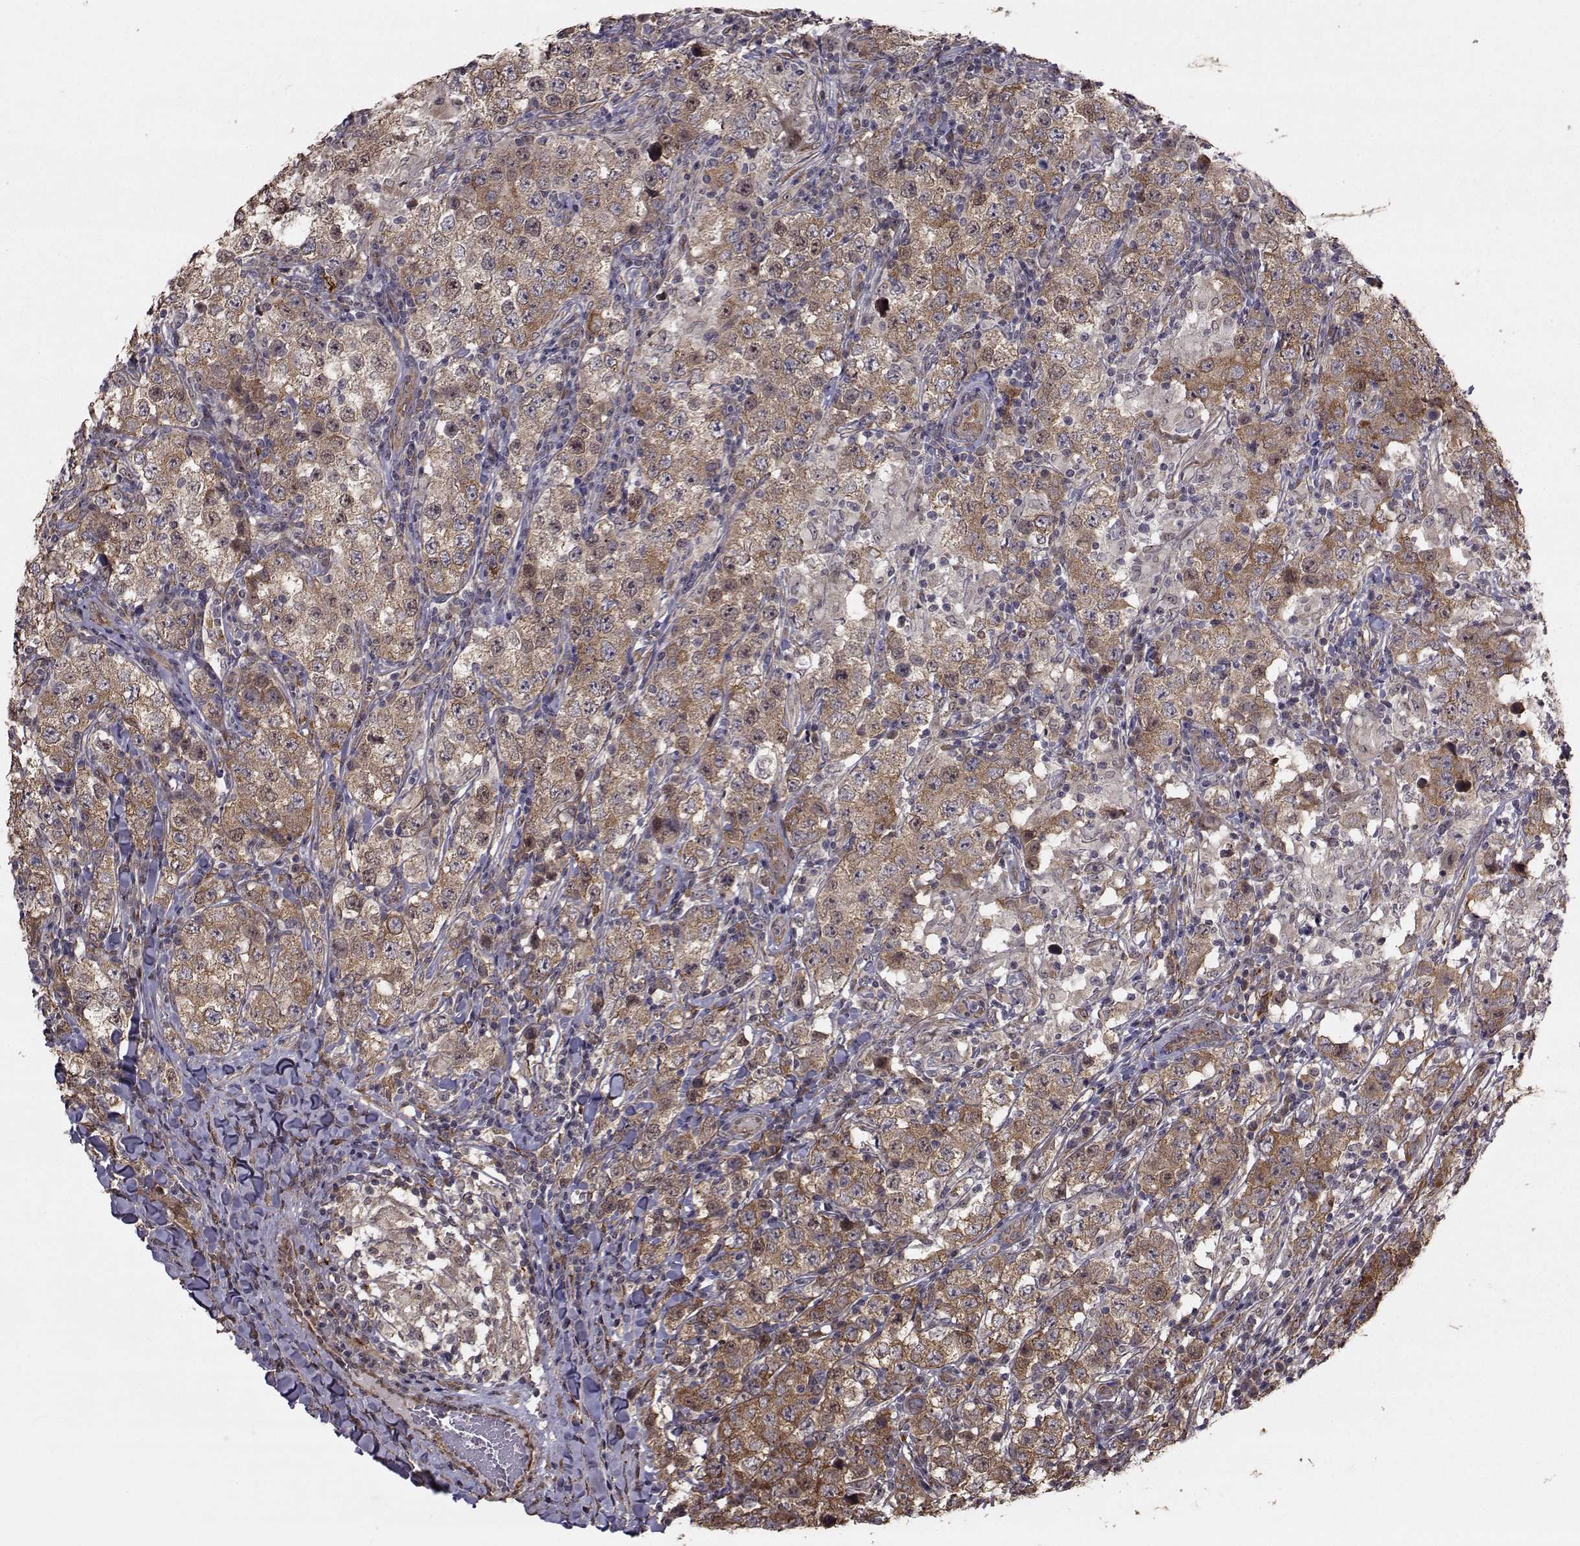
{"staining": {"intensity": "moderate", "quantity": ">75%", "location": "cytoplasmic/membranous"}, "tissue": "testis cancer", "cell_type": "Tumor cells", "image_type": "cancer", "snomed": [{"axis": "morphology", "description": "Seminoma, NOS"}, {"axis": "morphology", "description": "Carcinoma, Embryonal, NOS"}, {"axis": "topography", "description": "Testis"}], "caption": "DAB immunohistochemical staining of human testis seminoma shows moderate cytoplasmic/membranous protein staining in about >75% of tumor cells. (Brightfield microscopy of DAB IHC at high magnification).", "gene": "TRIP10", "patient": {"sex": "male", "age": 41}}